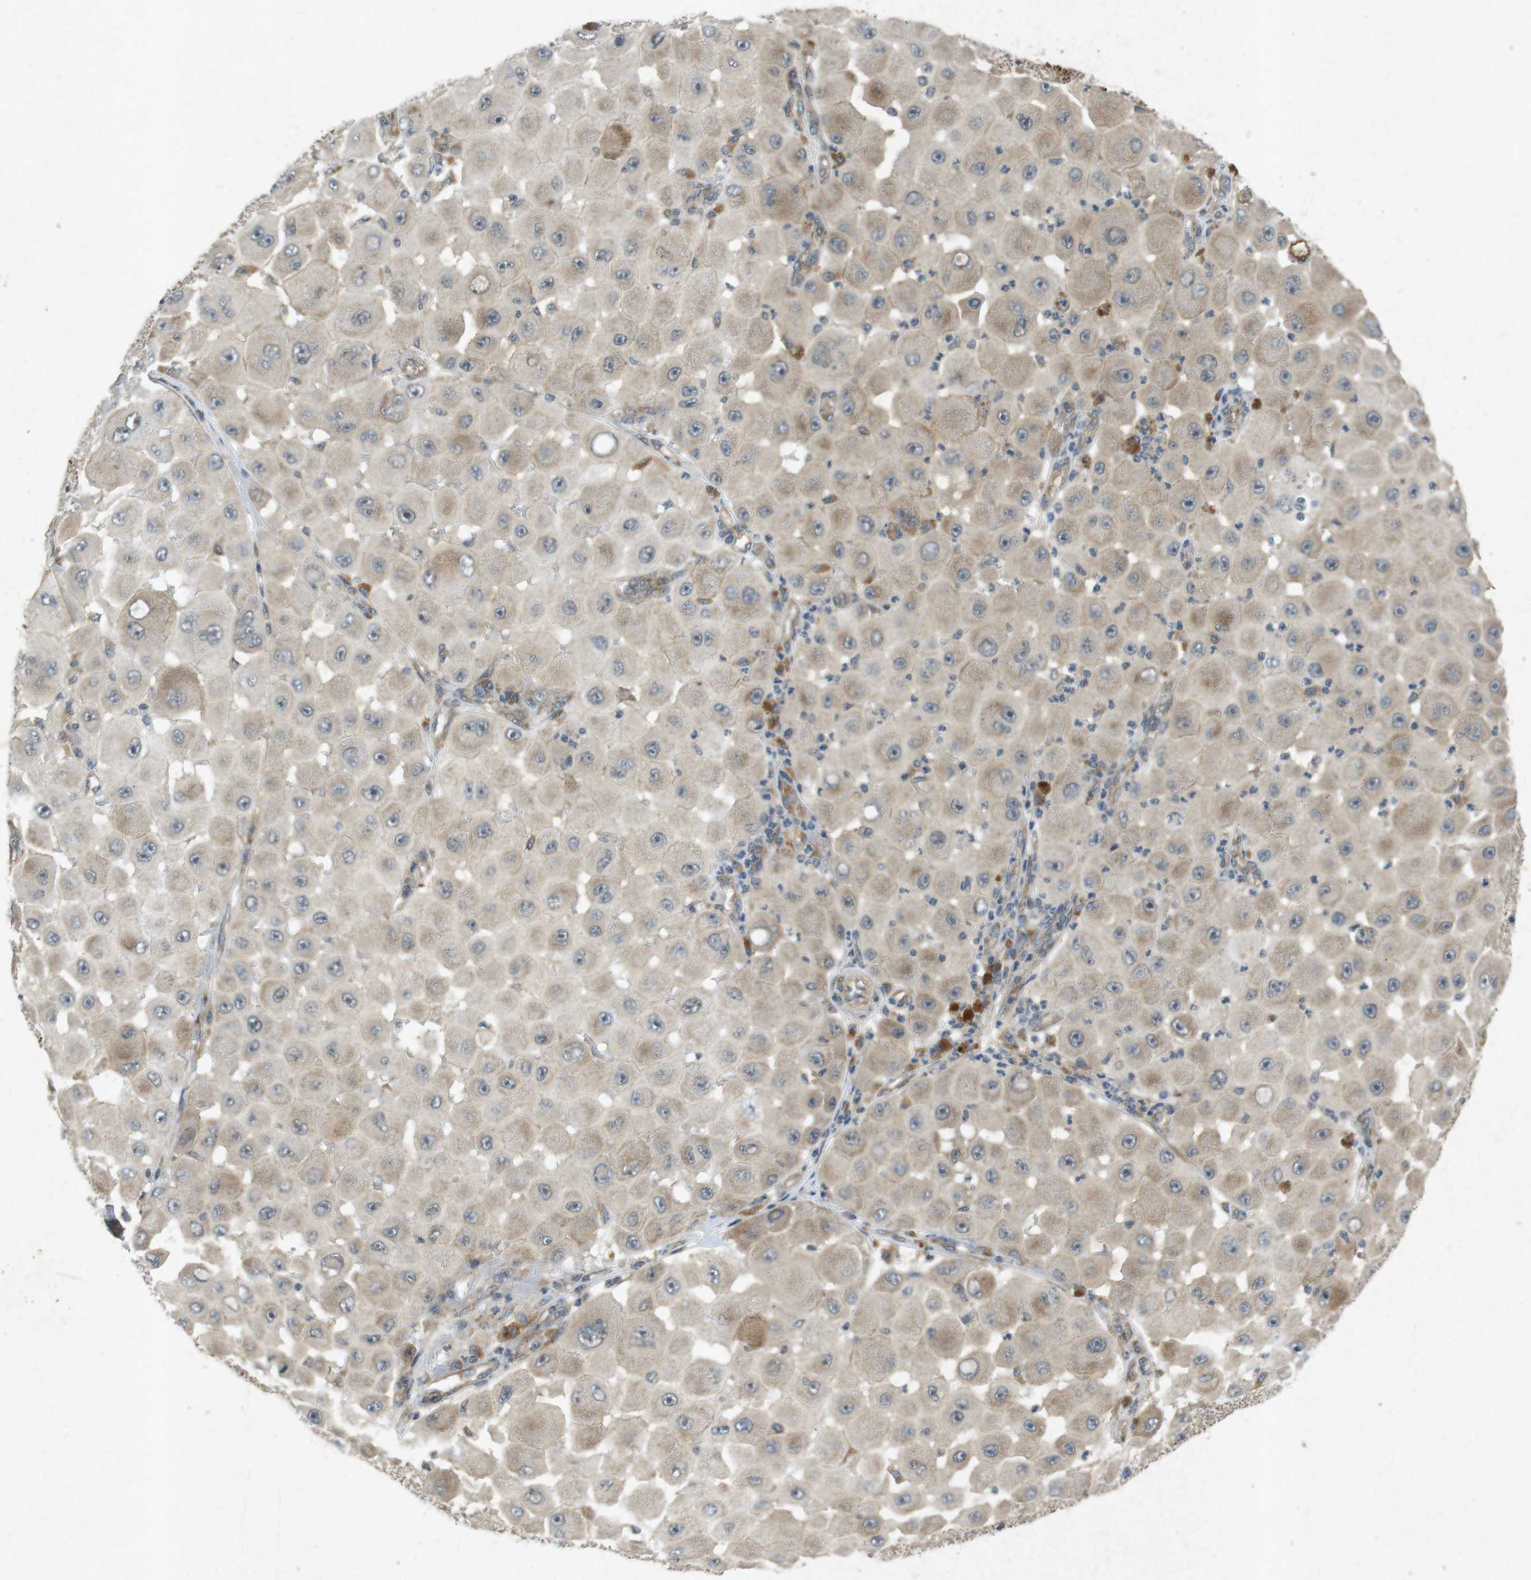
{"staining": {"intensity": "weak", "quantity": ">75%", "location": "cytoplasmic/membranous"}, "tissue": "melanoma", "cell_type": "Tumor cells", "image_type": "cancer", "snomed": [{"axis": "morphology", "description": "Malignant melanoma, NOS"}, {"axis": "topography", "description": "Skin"}], "caption": "This is an image of immunohistochemistry staining of malignant melanoma, which shows weak staining in the cytoplasmic/membranous of tumor cells.", "gene": "FLCN", "patient": {"sex": "female", "age": 81}}